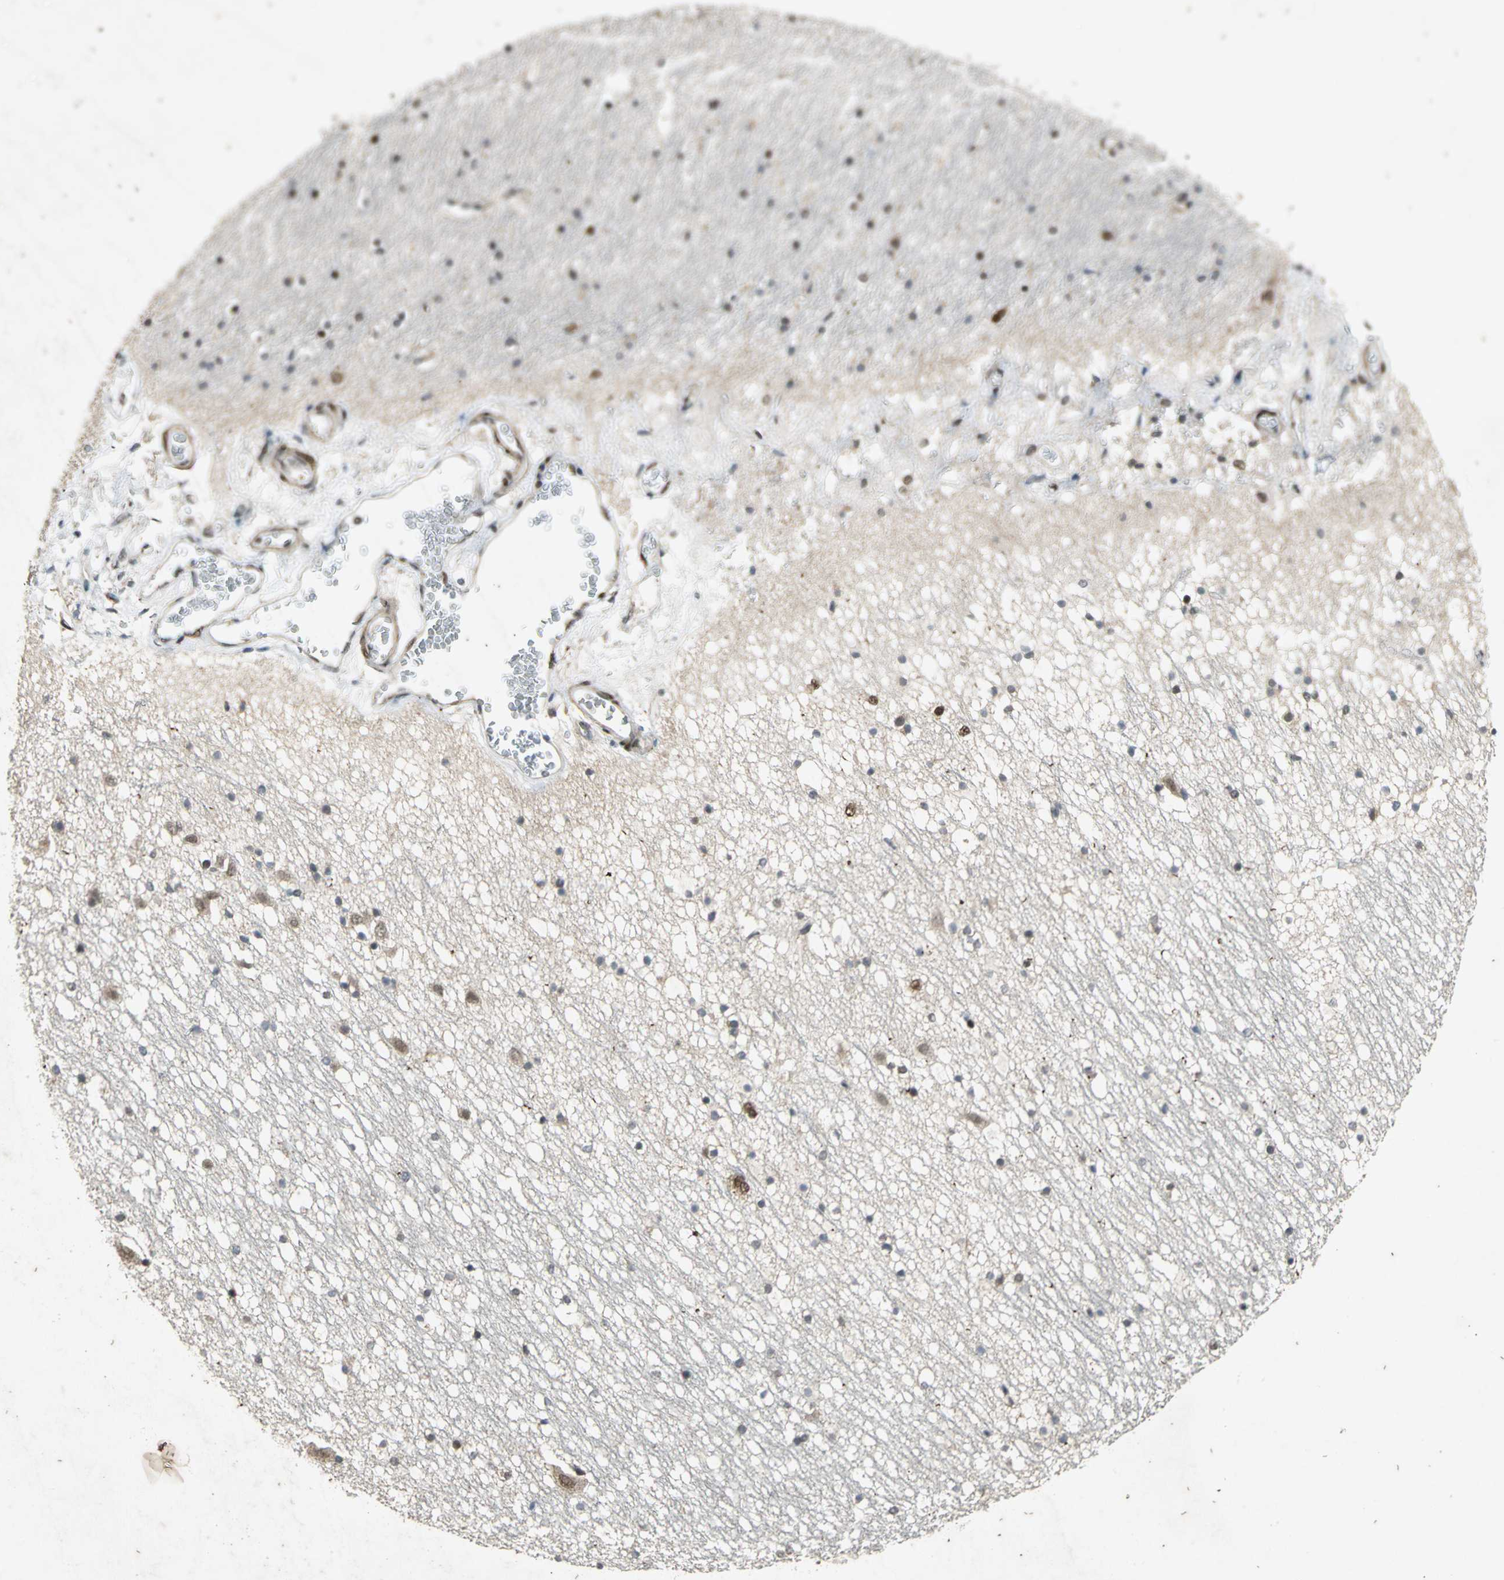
{"staining": {"intensity": "negative", "quantity": "none", "location": "none"}, "tissue": "hippocampus", "cell_type": "Glial cells", "image_type": "normal", "snomed": [{"axis": "morphology", "description": "Normal tissue, NOS"}, {"axis": "topography", "description": "Hippocampus"}], "caption": "Image shows no protein expression in glial cells of benign hippocampus.", "gene": "NOTCH3", "patient": {"sex": "male", "age": 45}}